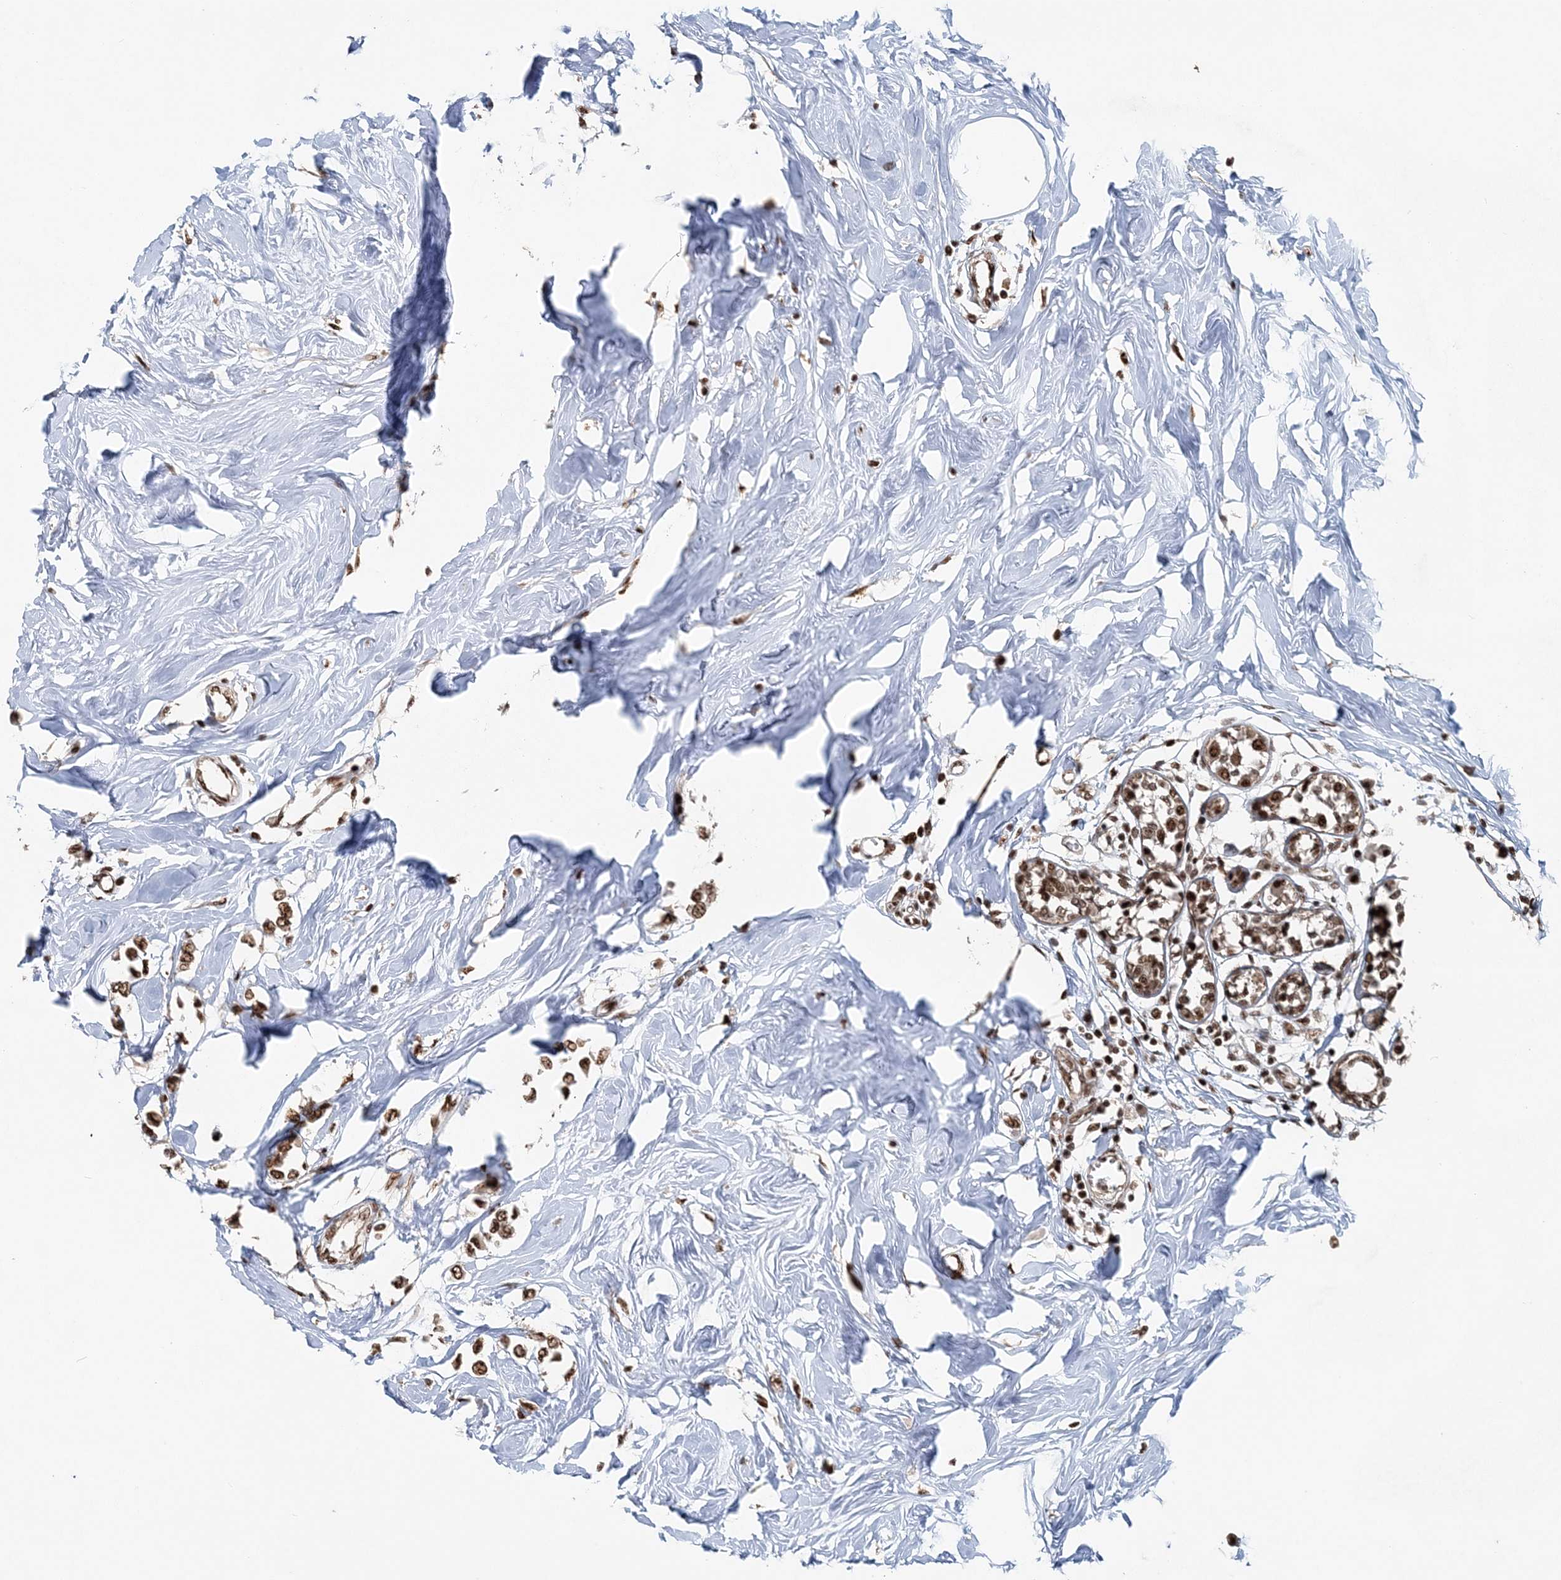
{"staining": {"intensity": "moderate", "quantity": ">75%", "location": "nuclear"}, "tissue": "breast cancer", "cell_type": "Tumor cells", "image_type": "cancer", "snomed": [{"axis": "morphology", "description": "Lobular carcinoma"}, {"axis": "topography", "description": "Breast"}], "caption": "Human breast cancer (lobular carcinoma) stained with a protein marker displays moderate staining in tumor cells.", "gene": "EXOSC8", "patient": {"sex": "female", "age": 51}}